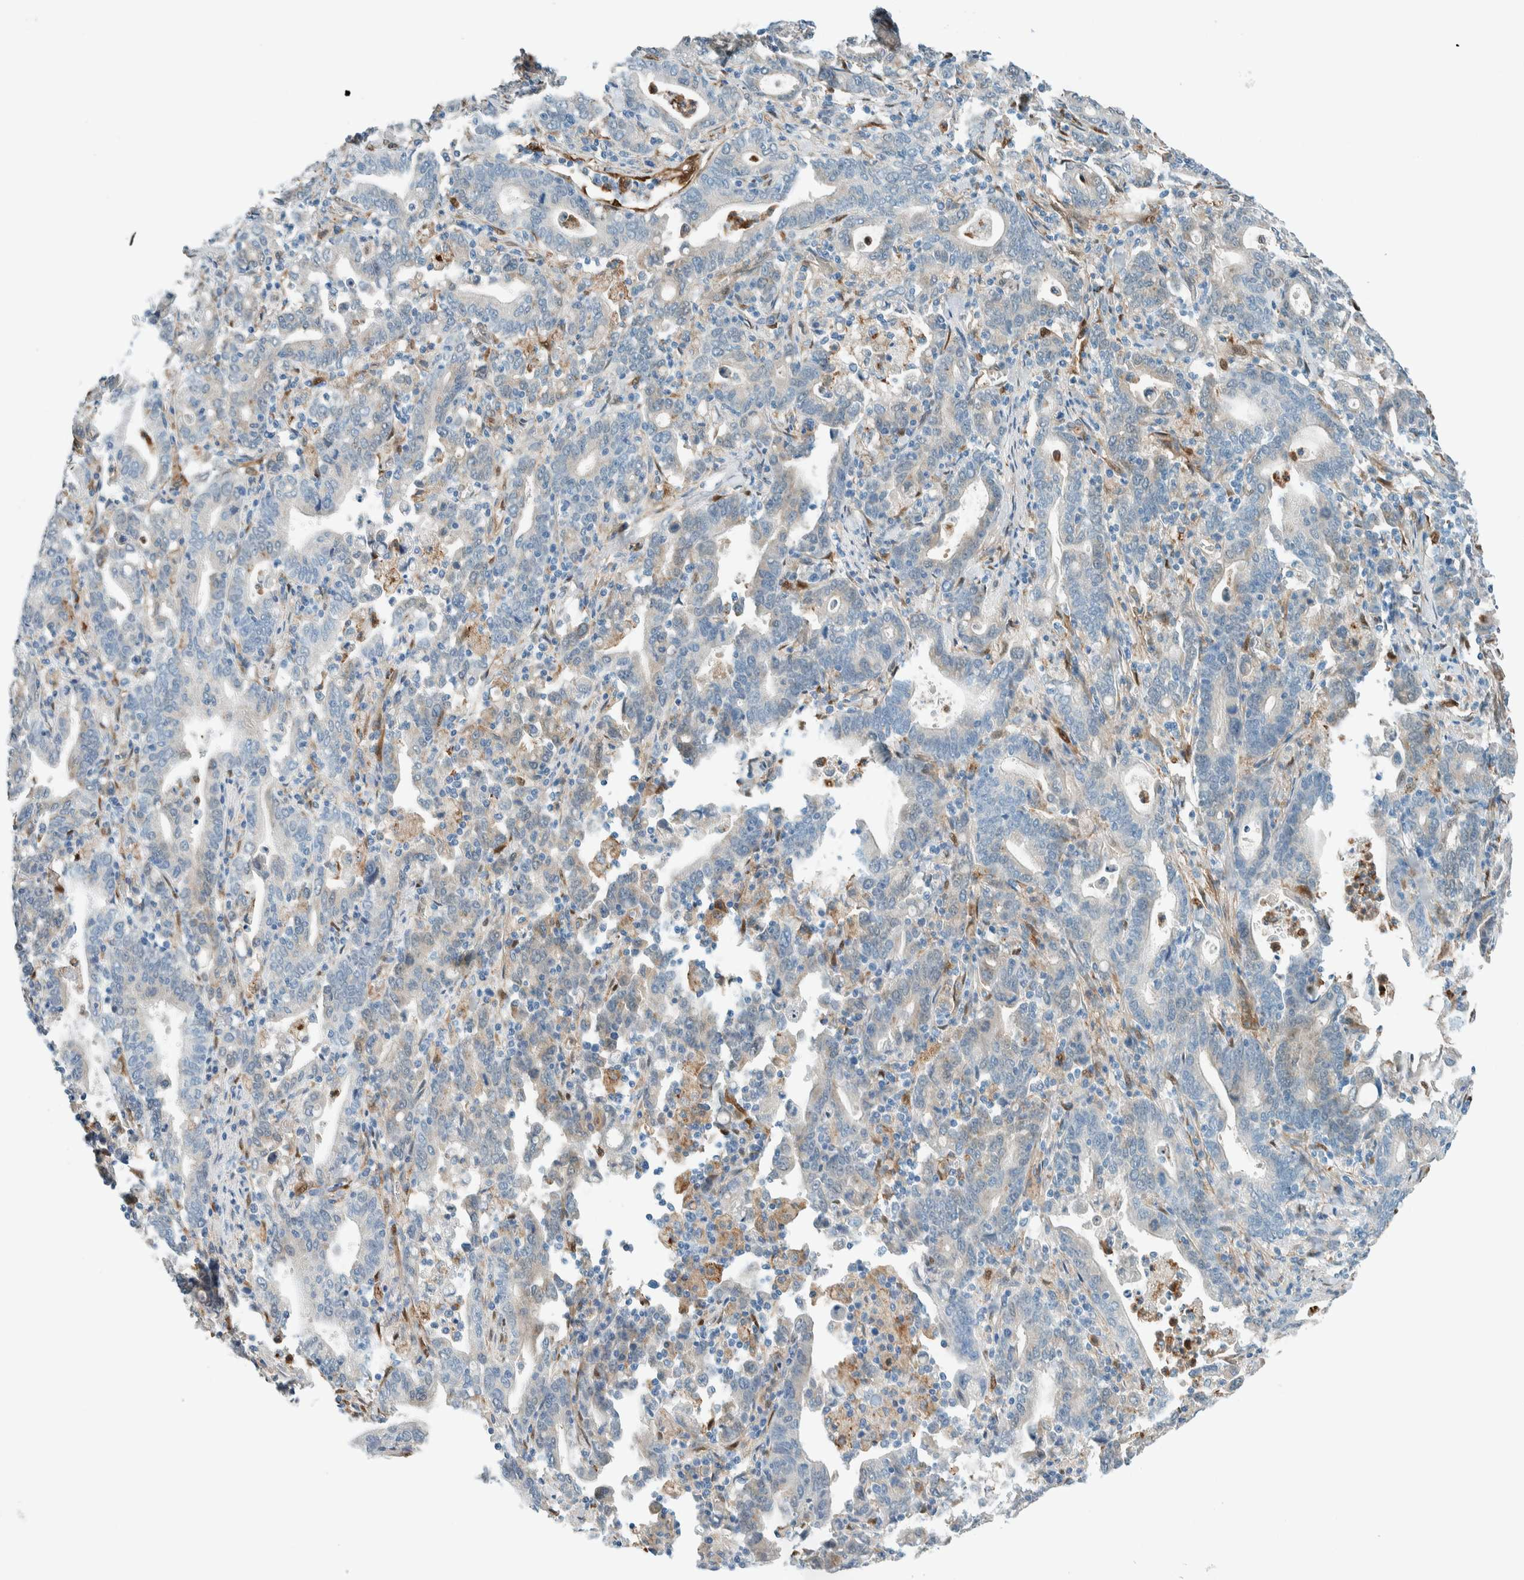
{"staining": {"intensity": "negative", "quantity": "none", "location": "none"}, "tissue": "stomach cancer", "cell_type": "Tumor cells", "image_type": "cancer", "snomed": [{"axis": "morphology", "description": "Adenocarcinoma, NOS"}, {"axis": "topography", "description": "Stomach, upper"}], "caption": "Immunohistochemistry (IHC) histopathology image of neoplastic tissue: adenocarcinoma (stomach) stained with DAB (3,3'-diaminobenzidine) exhibits no significant protein expression in tumor cells.", "gene": "NXN", "patient": {"sex": "male", "age": 69}}